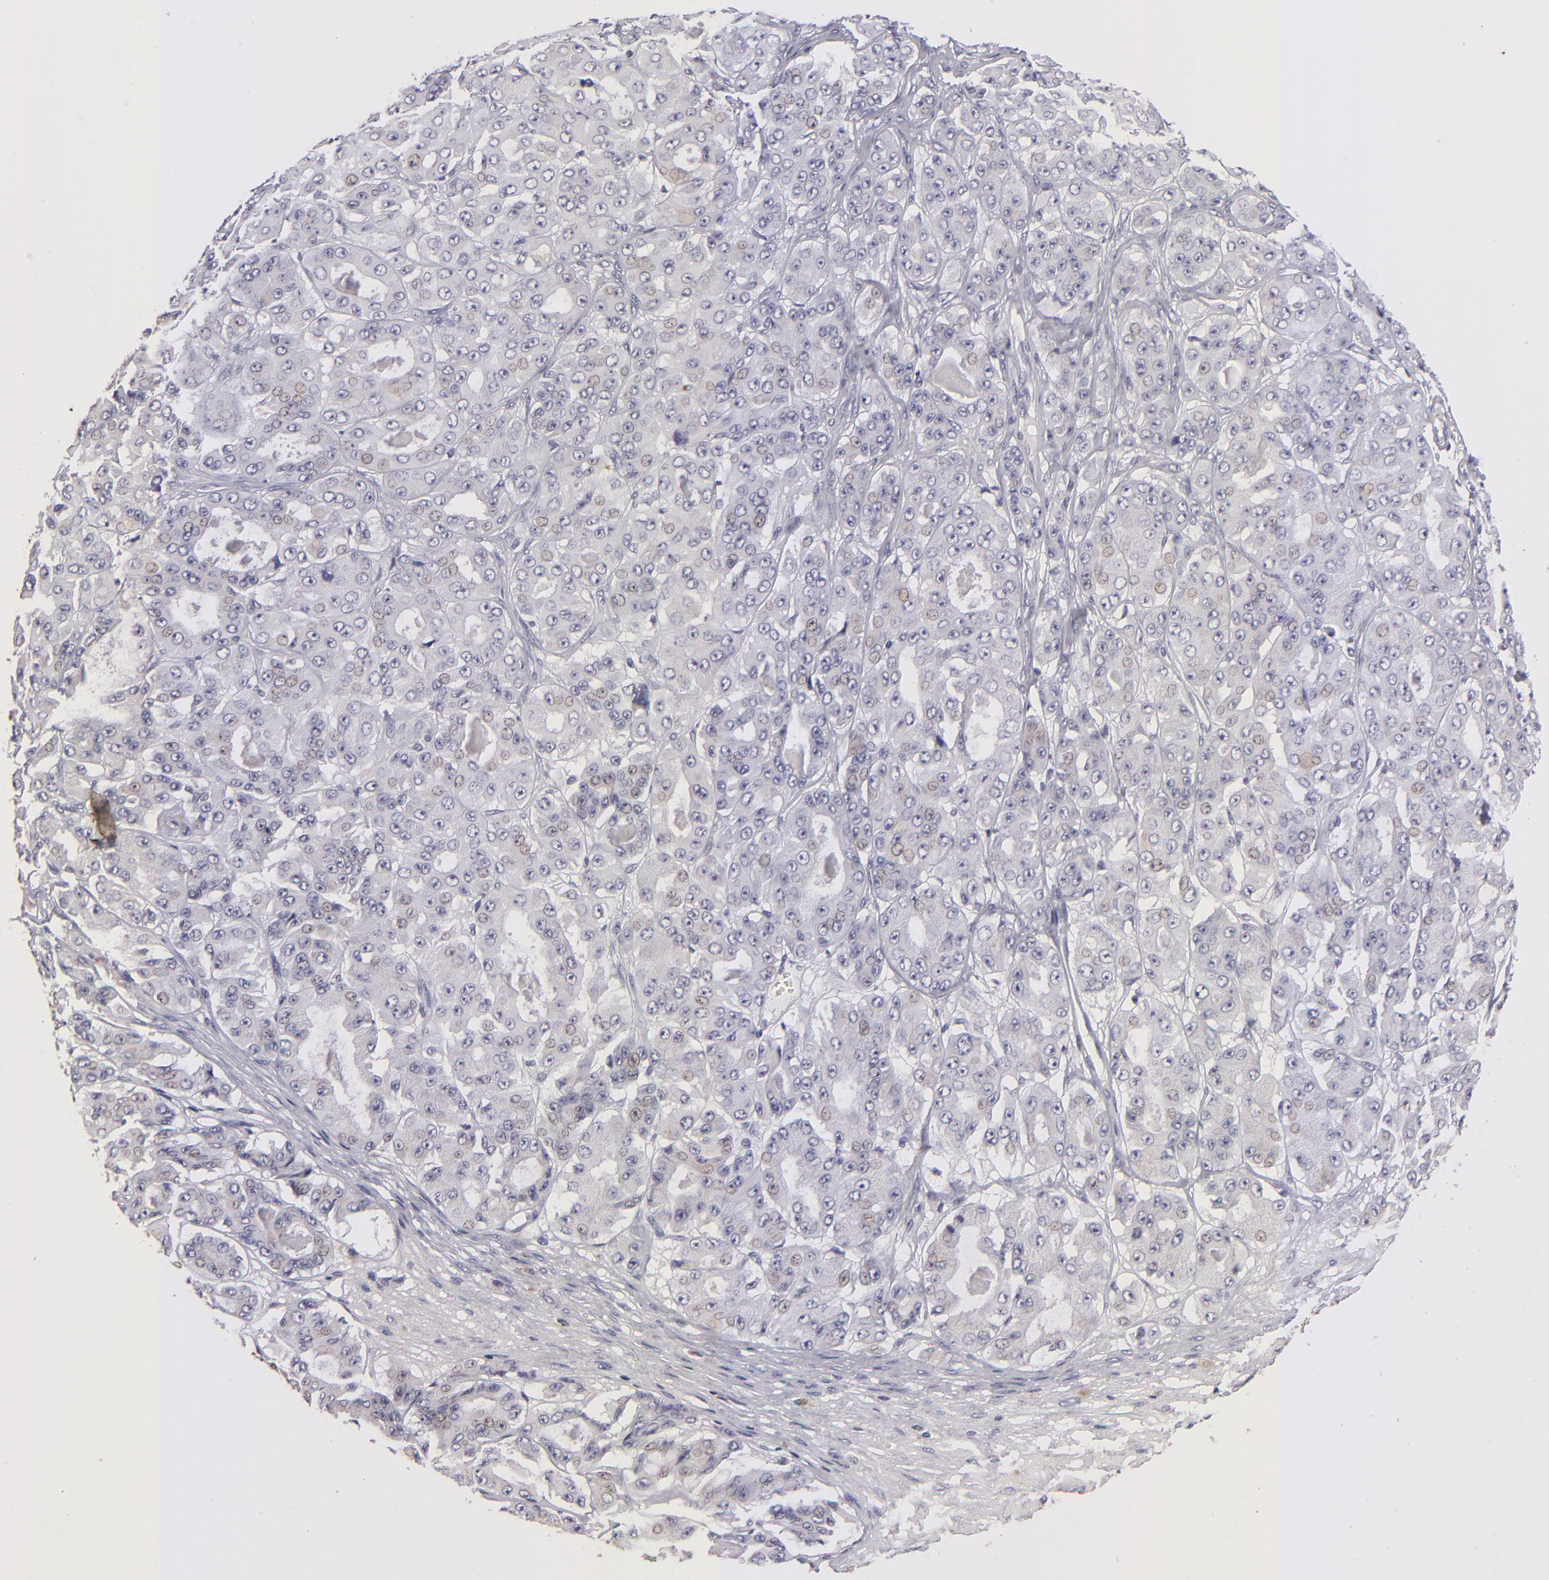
{"staining": {"intensity": "negative", "quantity": "none", "location": "none"}, "tissue": "ovarian cancer", "cell_type": "Tumor cells", "image_type": "cancer", "snomed": [{"axis": "morphology", "description": "Carcinoma, endometroid"}, {"axis": "topography", "description": "Ovary"}], "caption": "A high-resolution micrograph shows immunohistochemistry staining of ovarian cancer (endometroid carcinoma), which displays no significant positivity in tumor cells.", "gene": "TNNC1", "patient": {"sex": "female", "age": 61}}